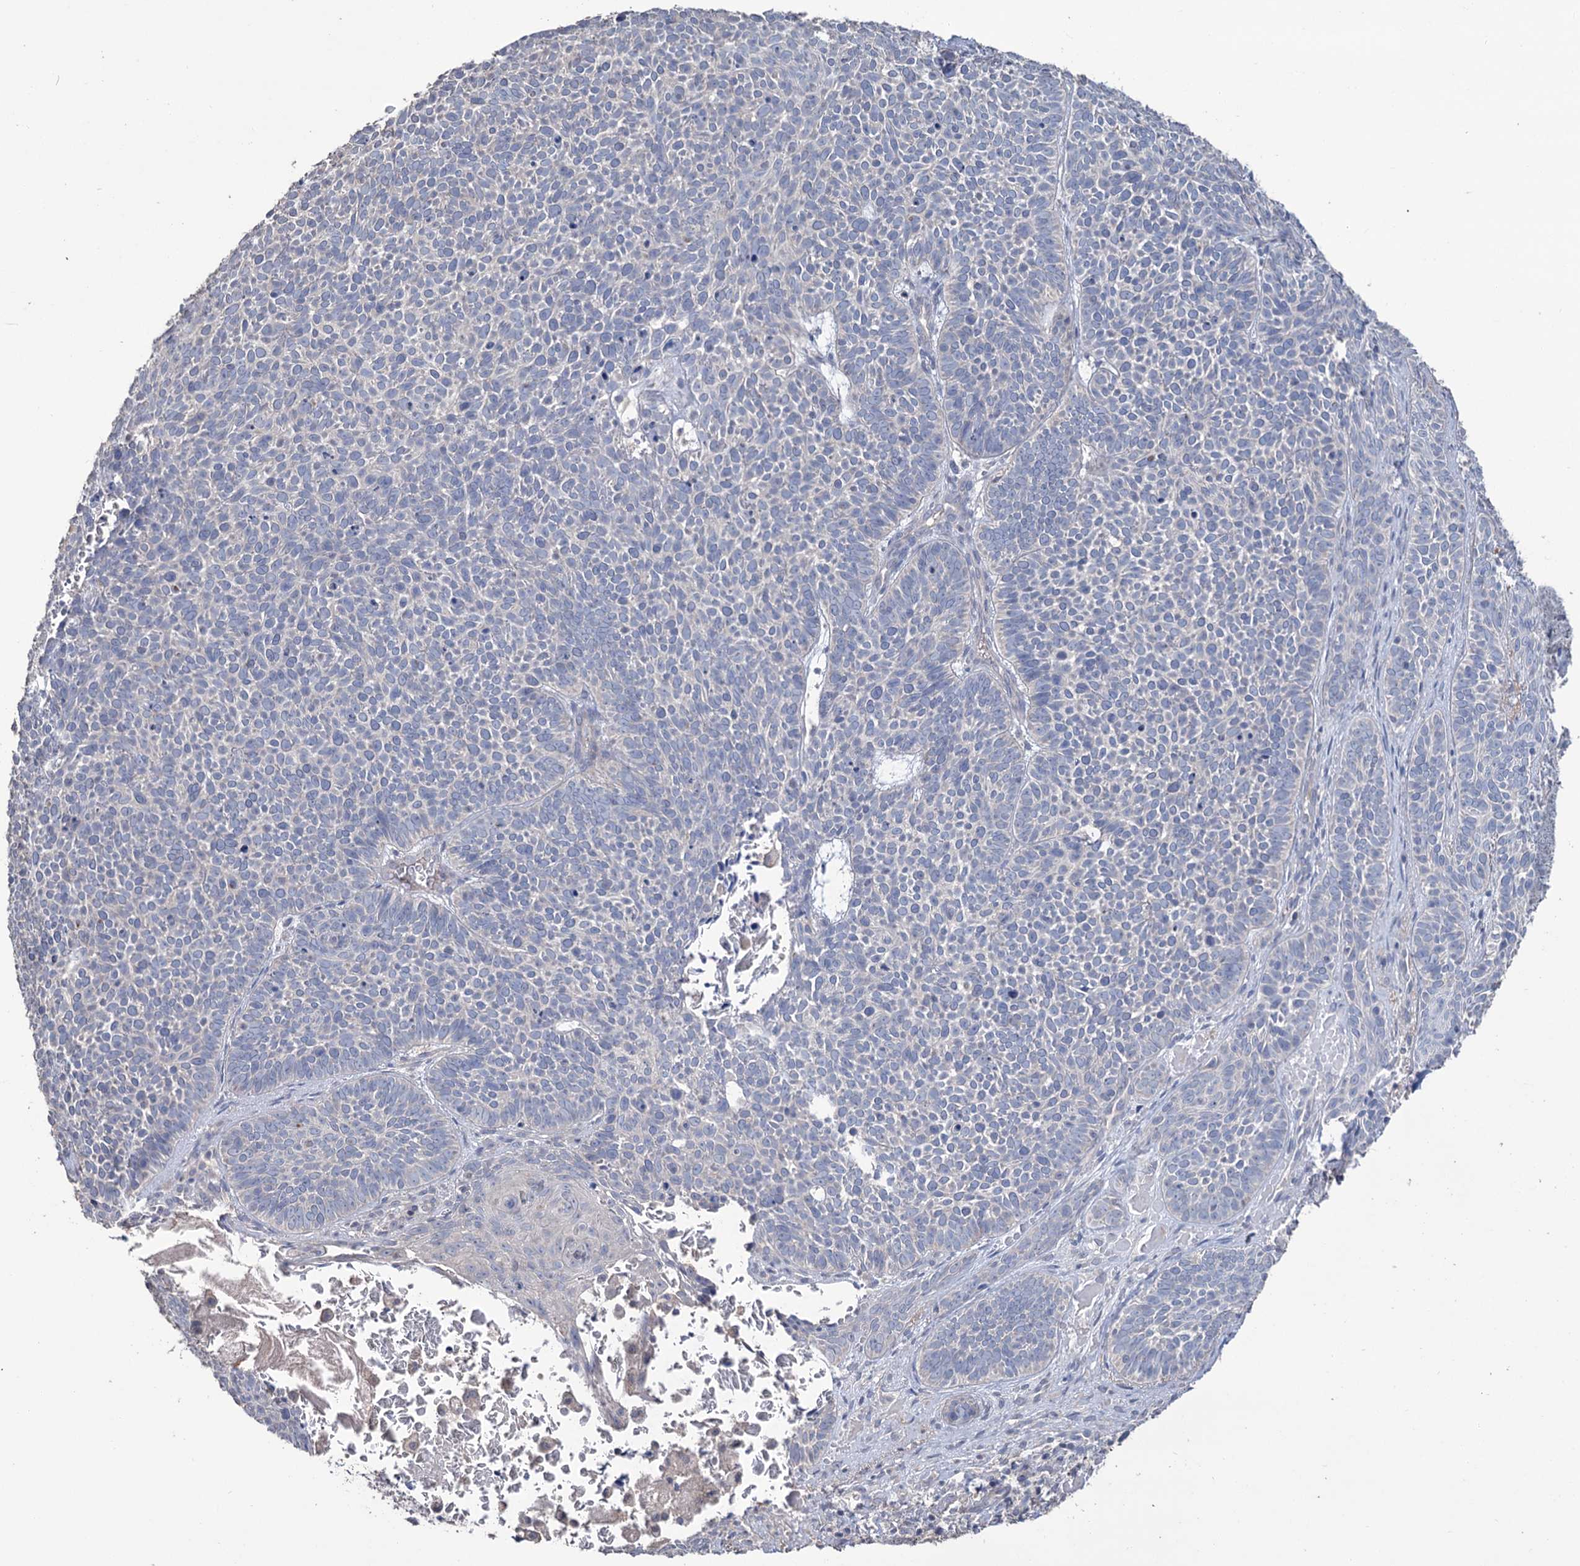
{"staining": {"intensity": "negative", "quantity": "none", "location": "none"}, "tissue": "skin cancer", "cell_type": "Tumor cells", "image_type": "cancer", "snomed": [{"axis": "morphology", "description": "Basal cell carcinoma"}, {"axis": "topography", "description": "Skin"}], "caption": "A photomicrograph of human basal cell carcinoma (skin) is negative for staining in tumor cells.", "gene": "EPB41L5", "patient": {"sex": "male", "age": 85}}